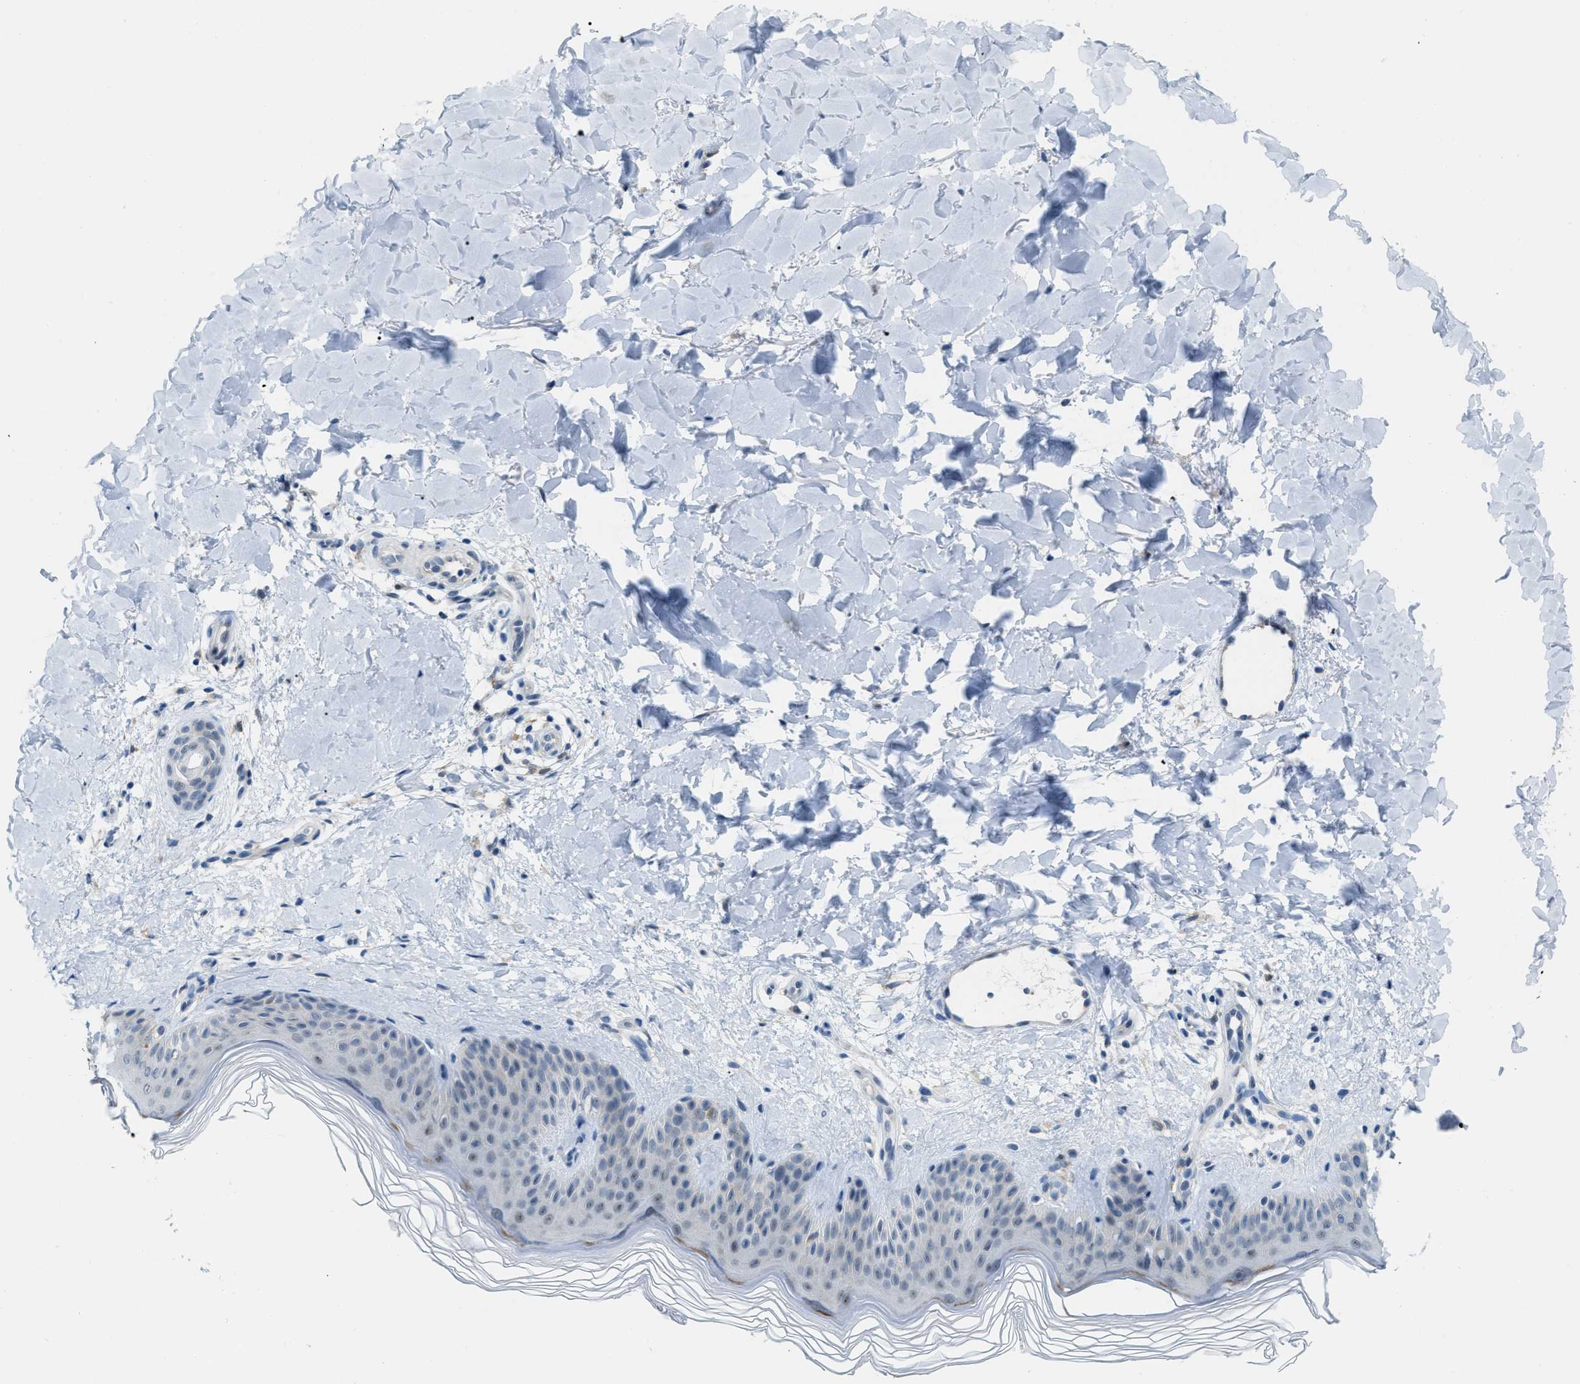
{"staining": {"intensity": "negative", "quantity": "none", "location": "none"}, "tissue": "skin", "cell_type": "Fibroblasts", "image_type": "normal", "snomed": [{"axis": "morphology", "description": "Normal tissue, NOS"}, {"axis": "morphology", "description": "Malignant melanoma, Metastatic site"}, {"axis": "topography", "description": "Skin"}], "caption": "IHC of benign skin exhibits no expression in fibroblasts.", "gene": "PHRF1", "patient": {"sex": "male", "age": 41}}